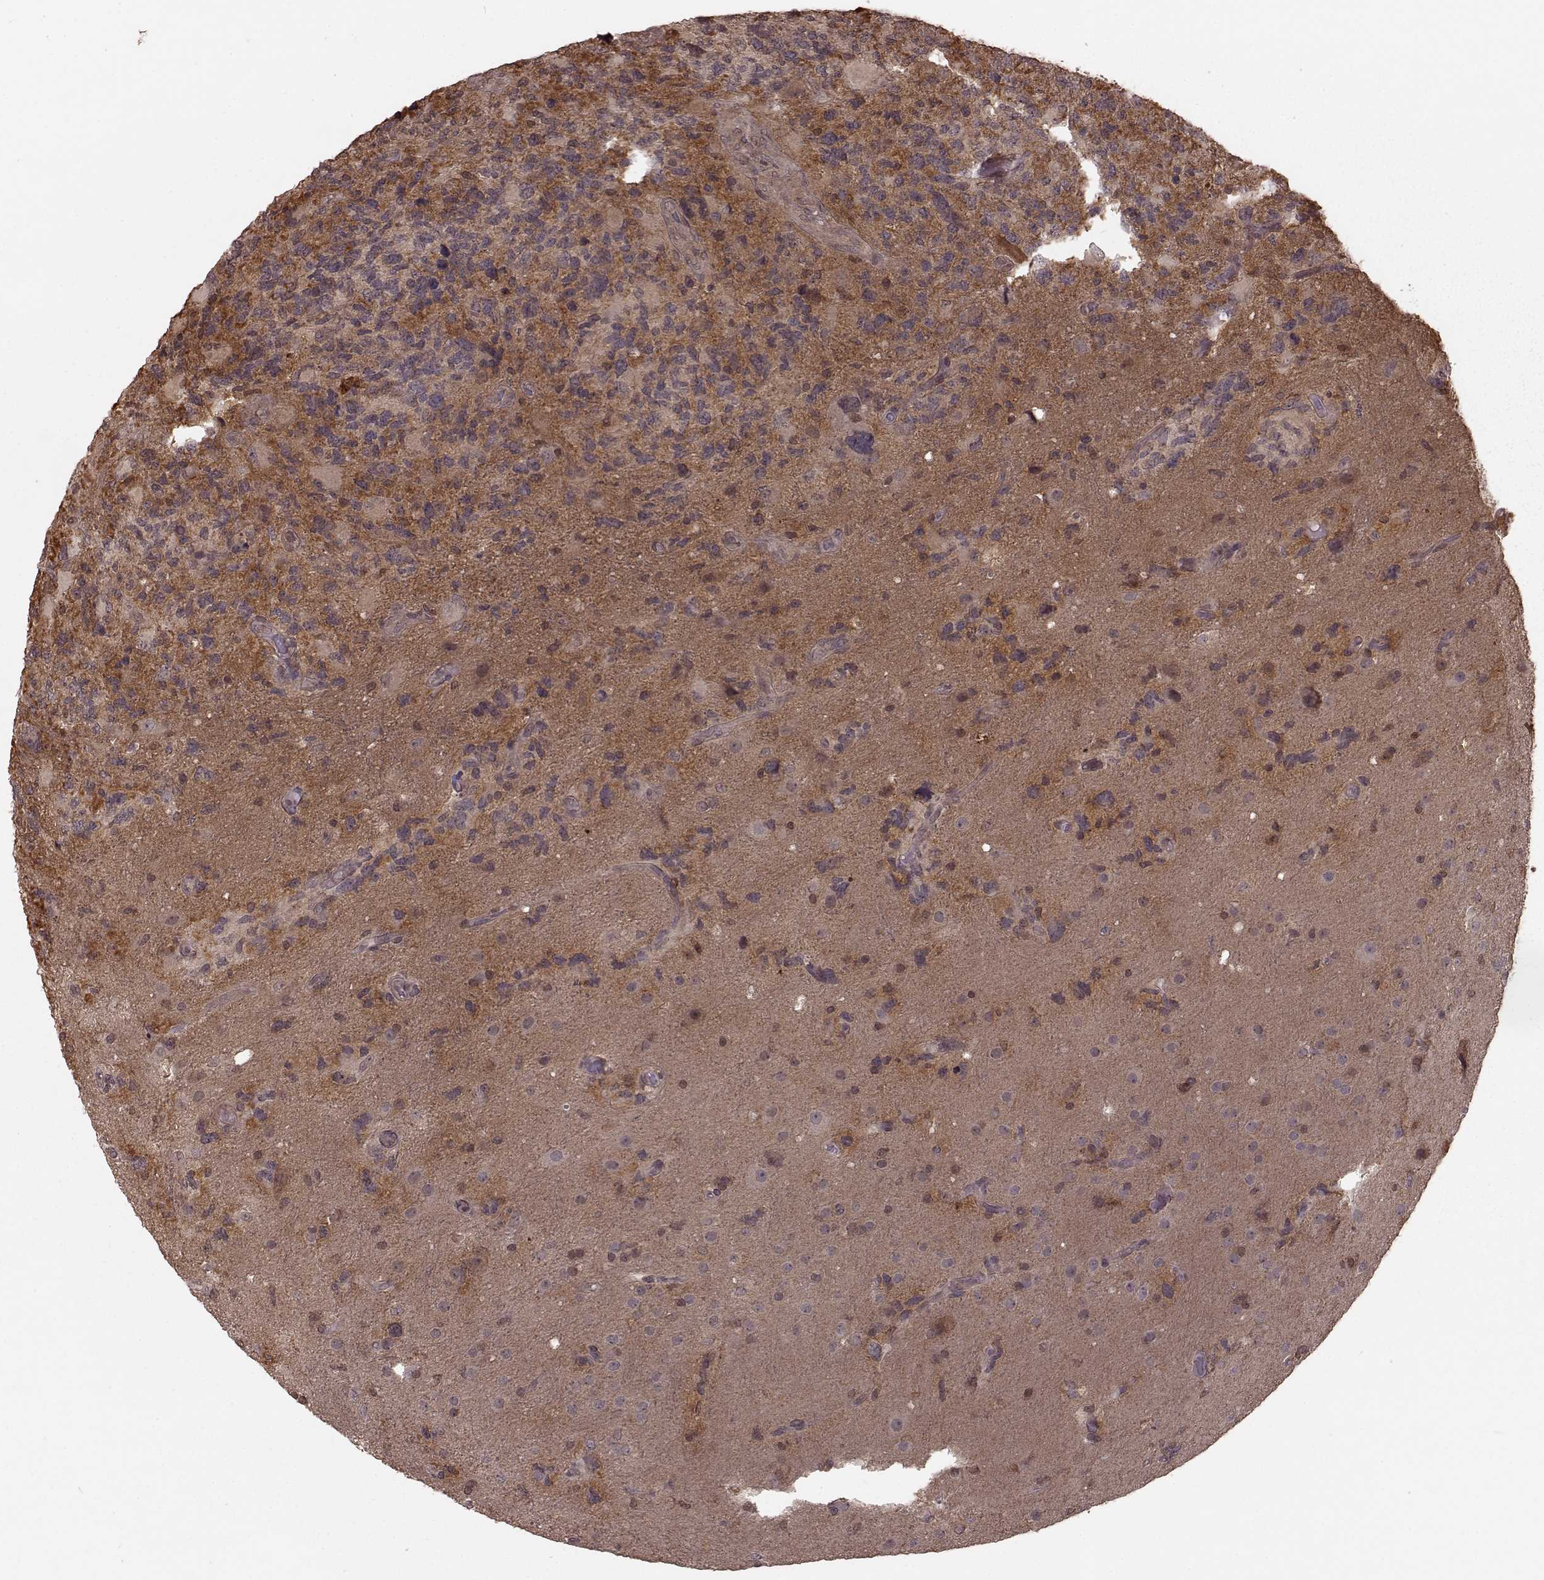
{"staining": {"intensity": "moderate", "quantity": "25%-75%", "location": "cytoplasmic/membranous"}, "tissue": "glioma", "cell_type": "Tumor cells", "image_type": "cancer", "snomed": [{"axis": "morphology", "description": "Glioma, malignant, High grade"}, {"axis": "topography", "description": "Brain"}], "caption": "An immunohistochemistry image of tumor tissue is shown. Protein staining in brown highlights moderate cytoplasmic/membranous positivity in malignant glioma (high-grade) within tumor cells.", "gene": "GSS", "patient": {"sex": "female", "age": 71}}